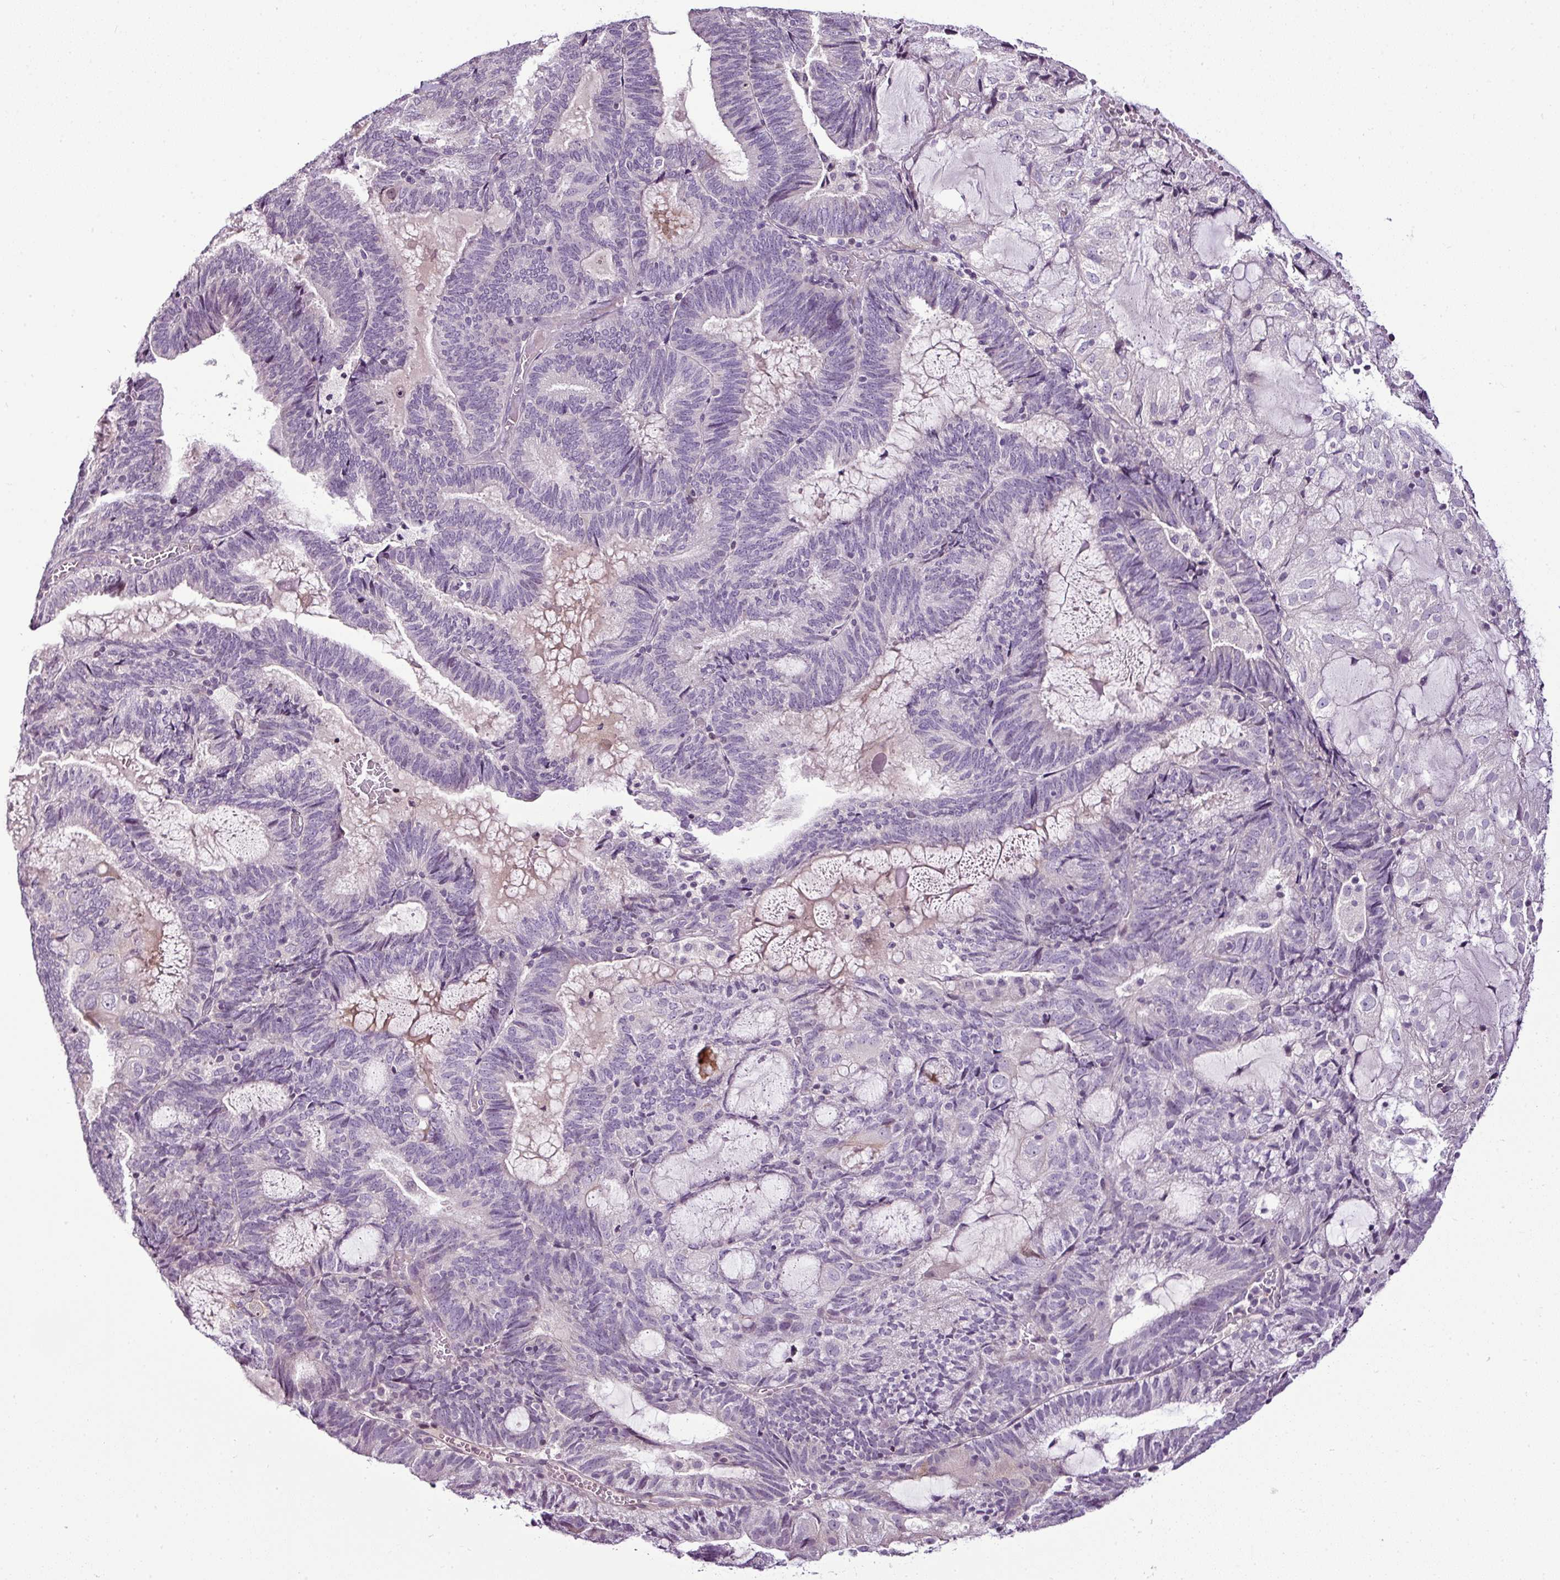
{"staining": {"intensity": "negative", "quantity": "none", "location": "none"}, "tissue": "endometrial cancer", "cell_type": "Tumor cells", "image_type": "cancer", "snomed": [{"axis": "morphology", "description": "Adenocarcinoma, NOS"}, {"axis": "topography", "description": "Endometrium"}], "caption": "Immunohistochemical staining of human endometrial adenocarcinoma demonstrates no significant positivity in tumor cells. (Stains: DAB (3,3'-diaminobenzidine) immunohistochemistry with hematoxylin counter stain, Microscopy: brightfield microscopy at high magnification).", "gene": "TEX30", "patient": {"sex": "female", "age": 81}}